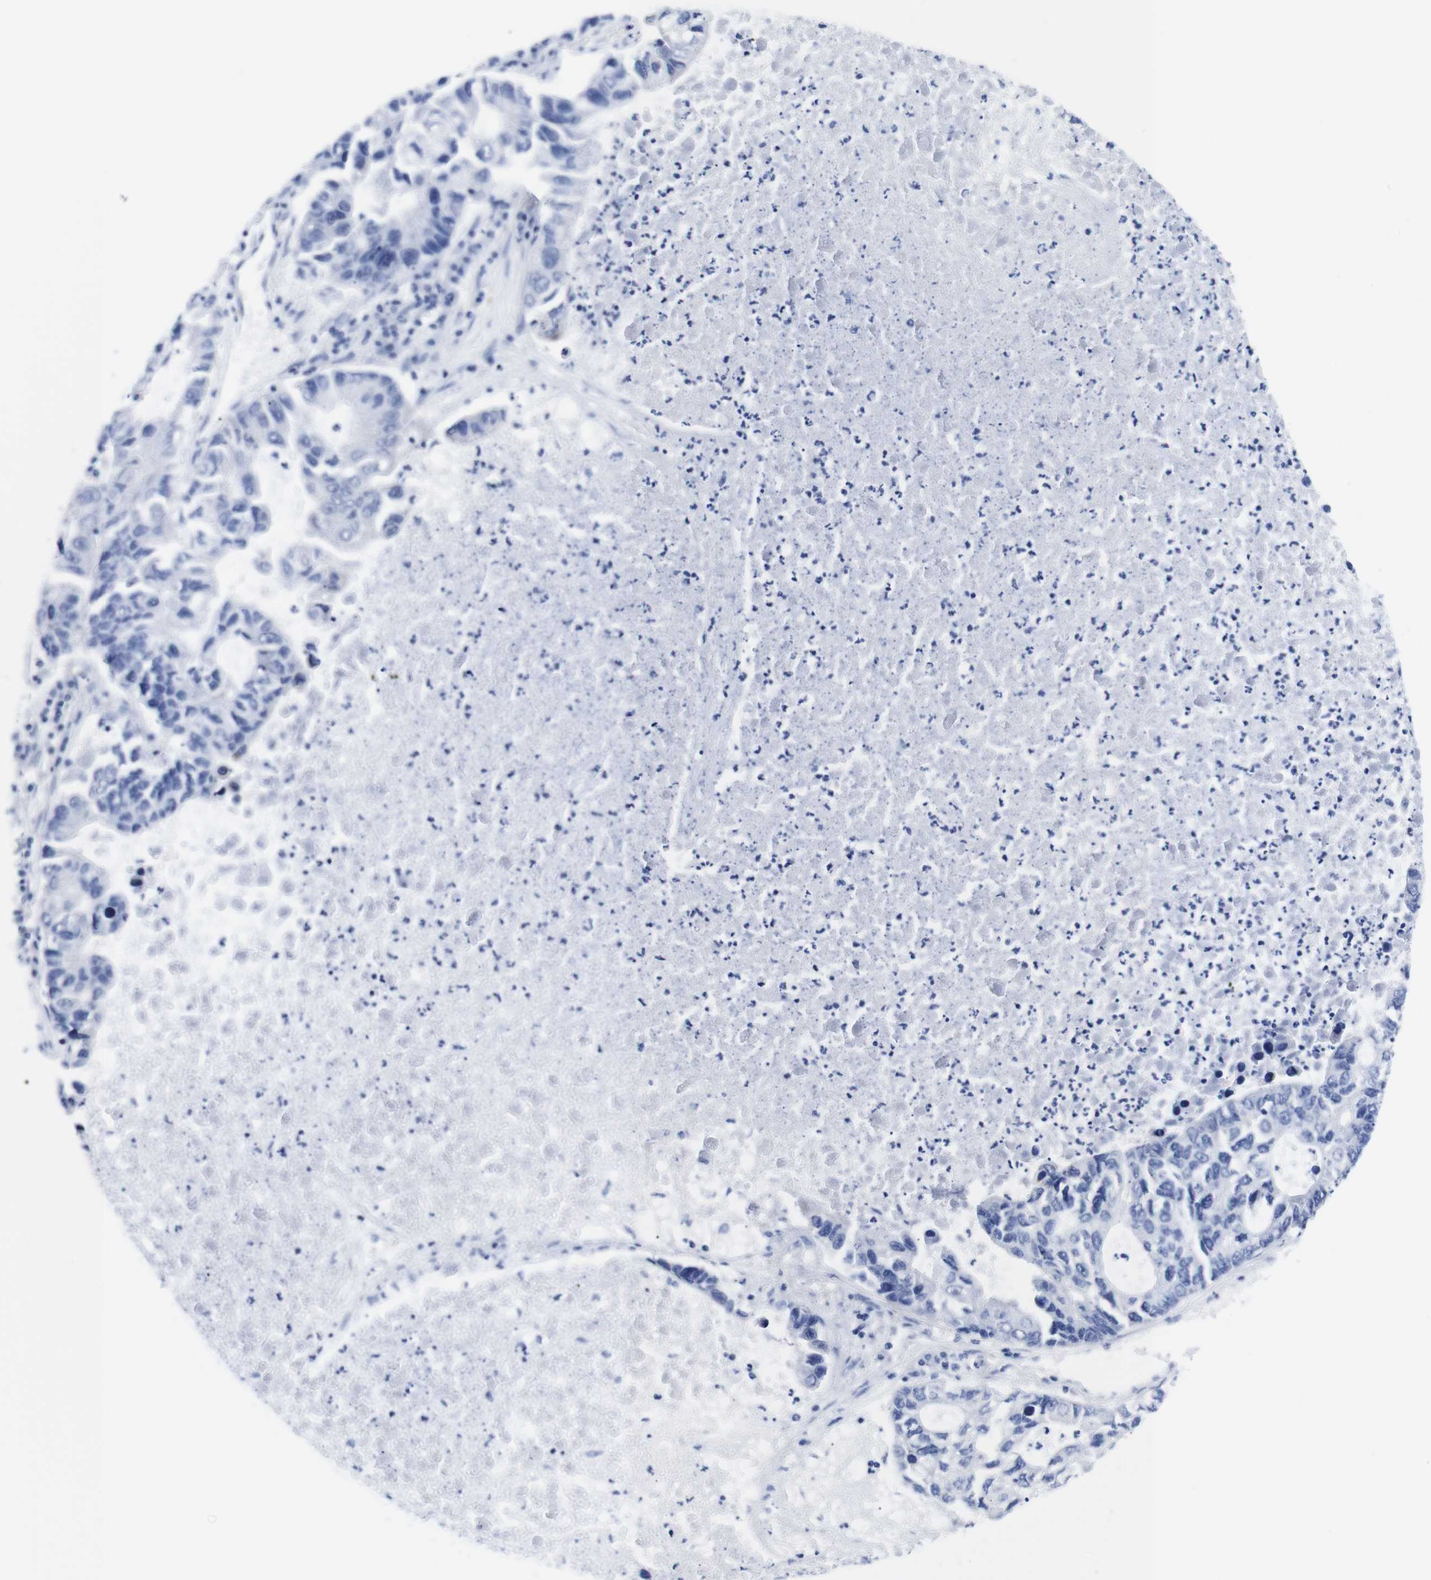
{"staining": {"intensity": "negative", "quantity": "none", "location": "none"}, "tissue": "lung cancer", "cell_type": "Tumor cells", "image_type": "cancer", "snomed": [{"axis": "morphology", "description": "Adenocarcinoma, NOS"}, {"axis": "topography", "description": "Lung"}], "caption": "There is no significant positivity in tumor cells of lung adenocarcinoma.", "gene": "LRRC55", "patient": {"sex": "female", "age": 51}}